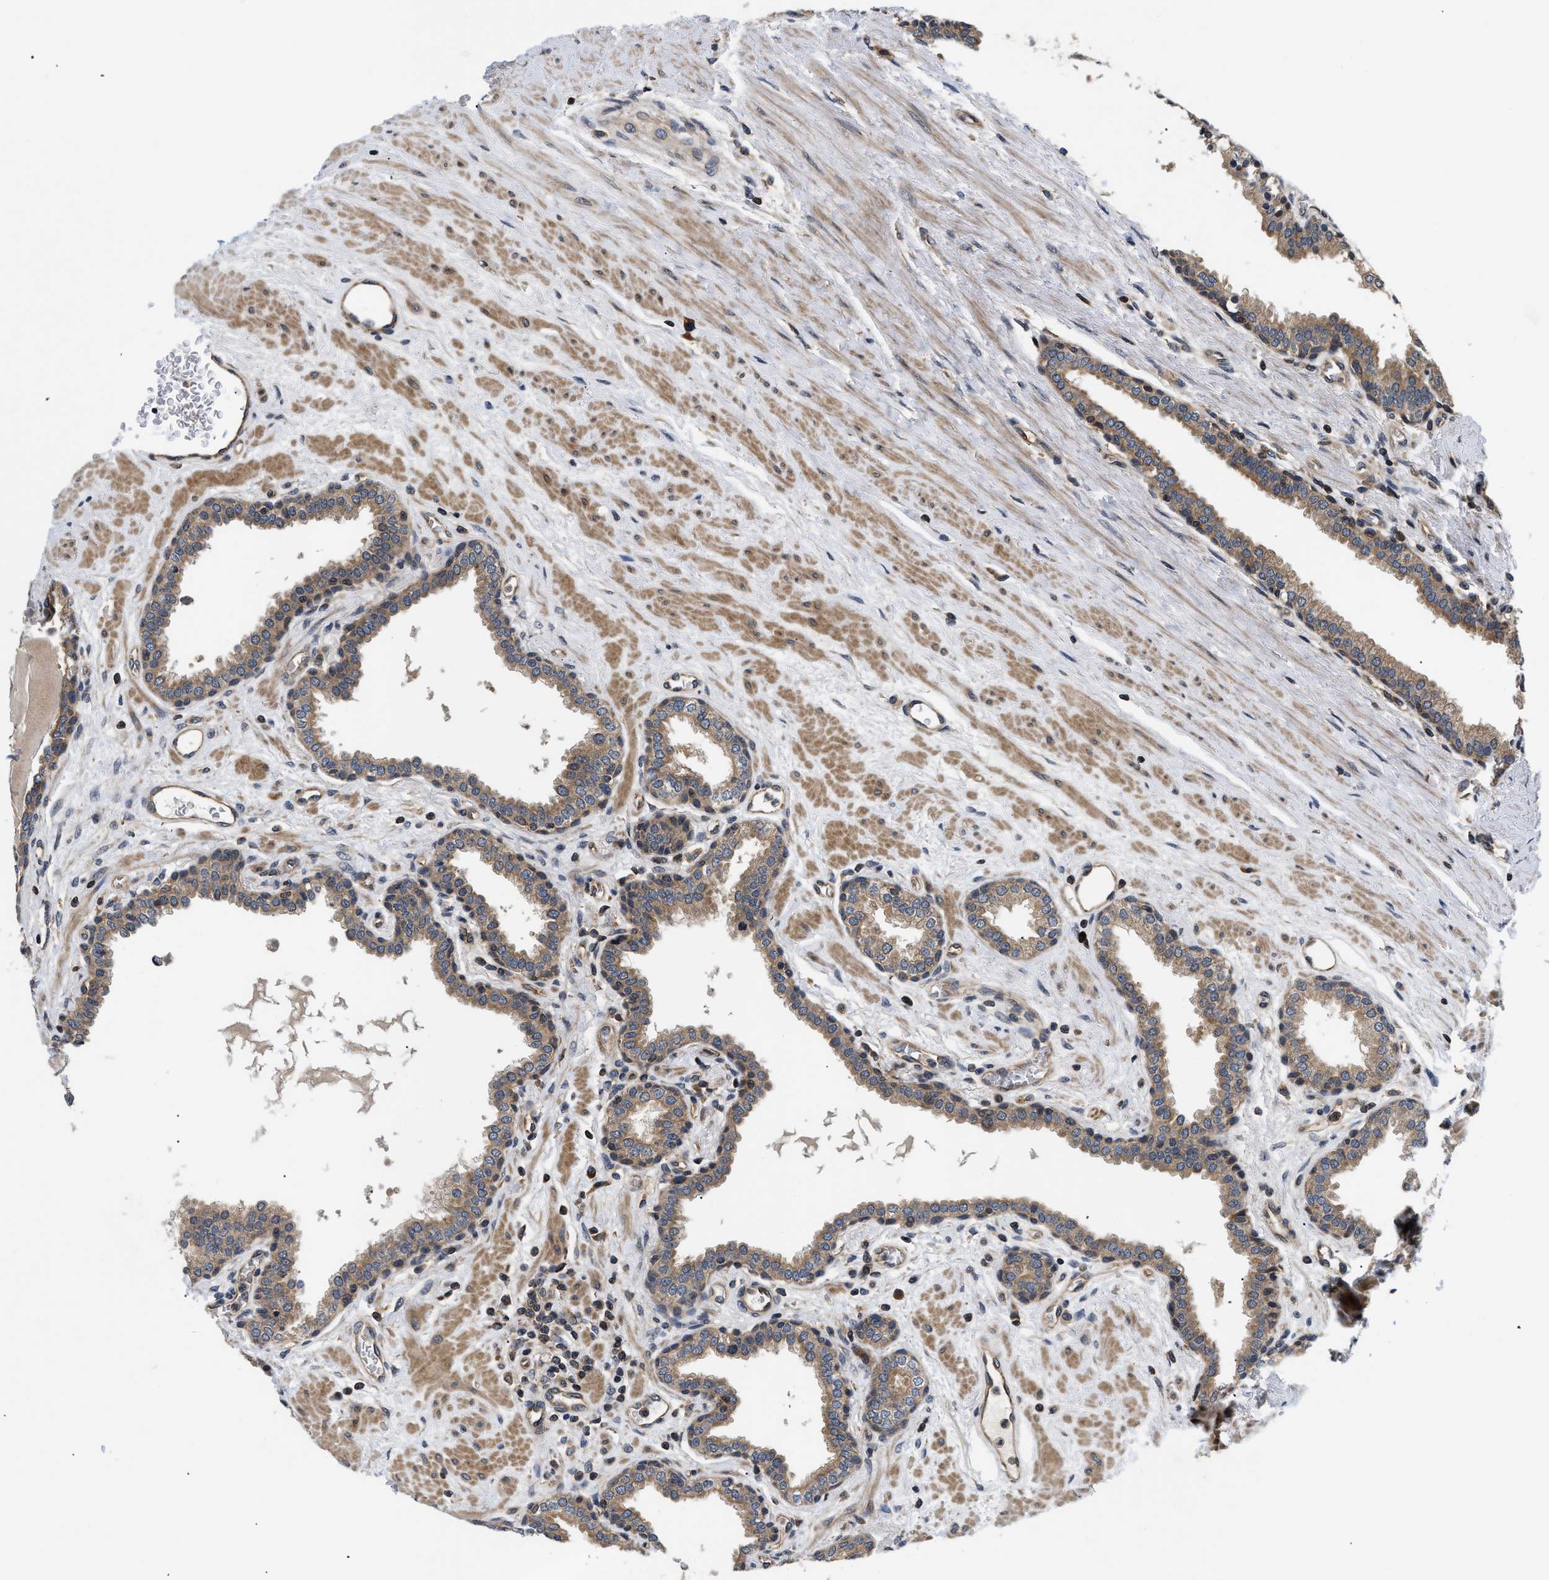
{"staining": {"intensity": "moderate", "quantity": ">75%", "location": "cytoplasmic/membranous"}, "tissue": "prostate", "cell_type": "Glandular cells", "image_type": "normal", "snomed": [{"axis": "morphology", "description": "Normal tissue, NOS"}, {"axis": "topography", "description": "Prostate"}], "caption": "Immunohistochemical staining of unremarkable human prostate exhibits >75% levels of moderate cytoplasmic/membranous protein staining in approximately >75% of glandular cells.", "gene": "HMGCR", "patient": {"sex": "male", "age": 51}}